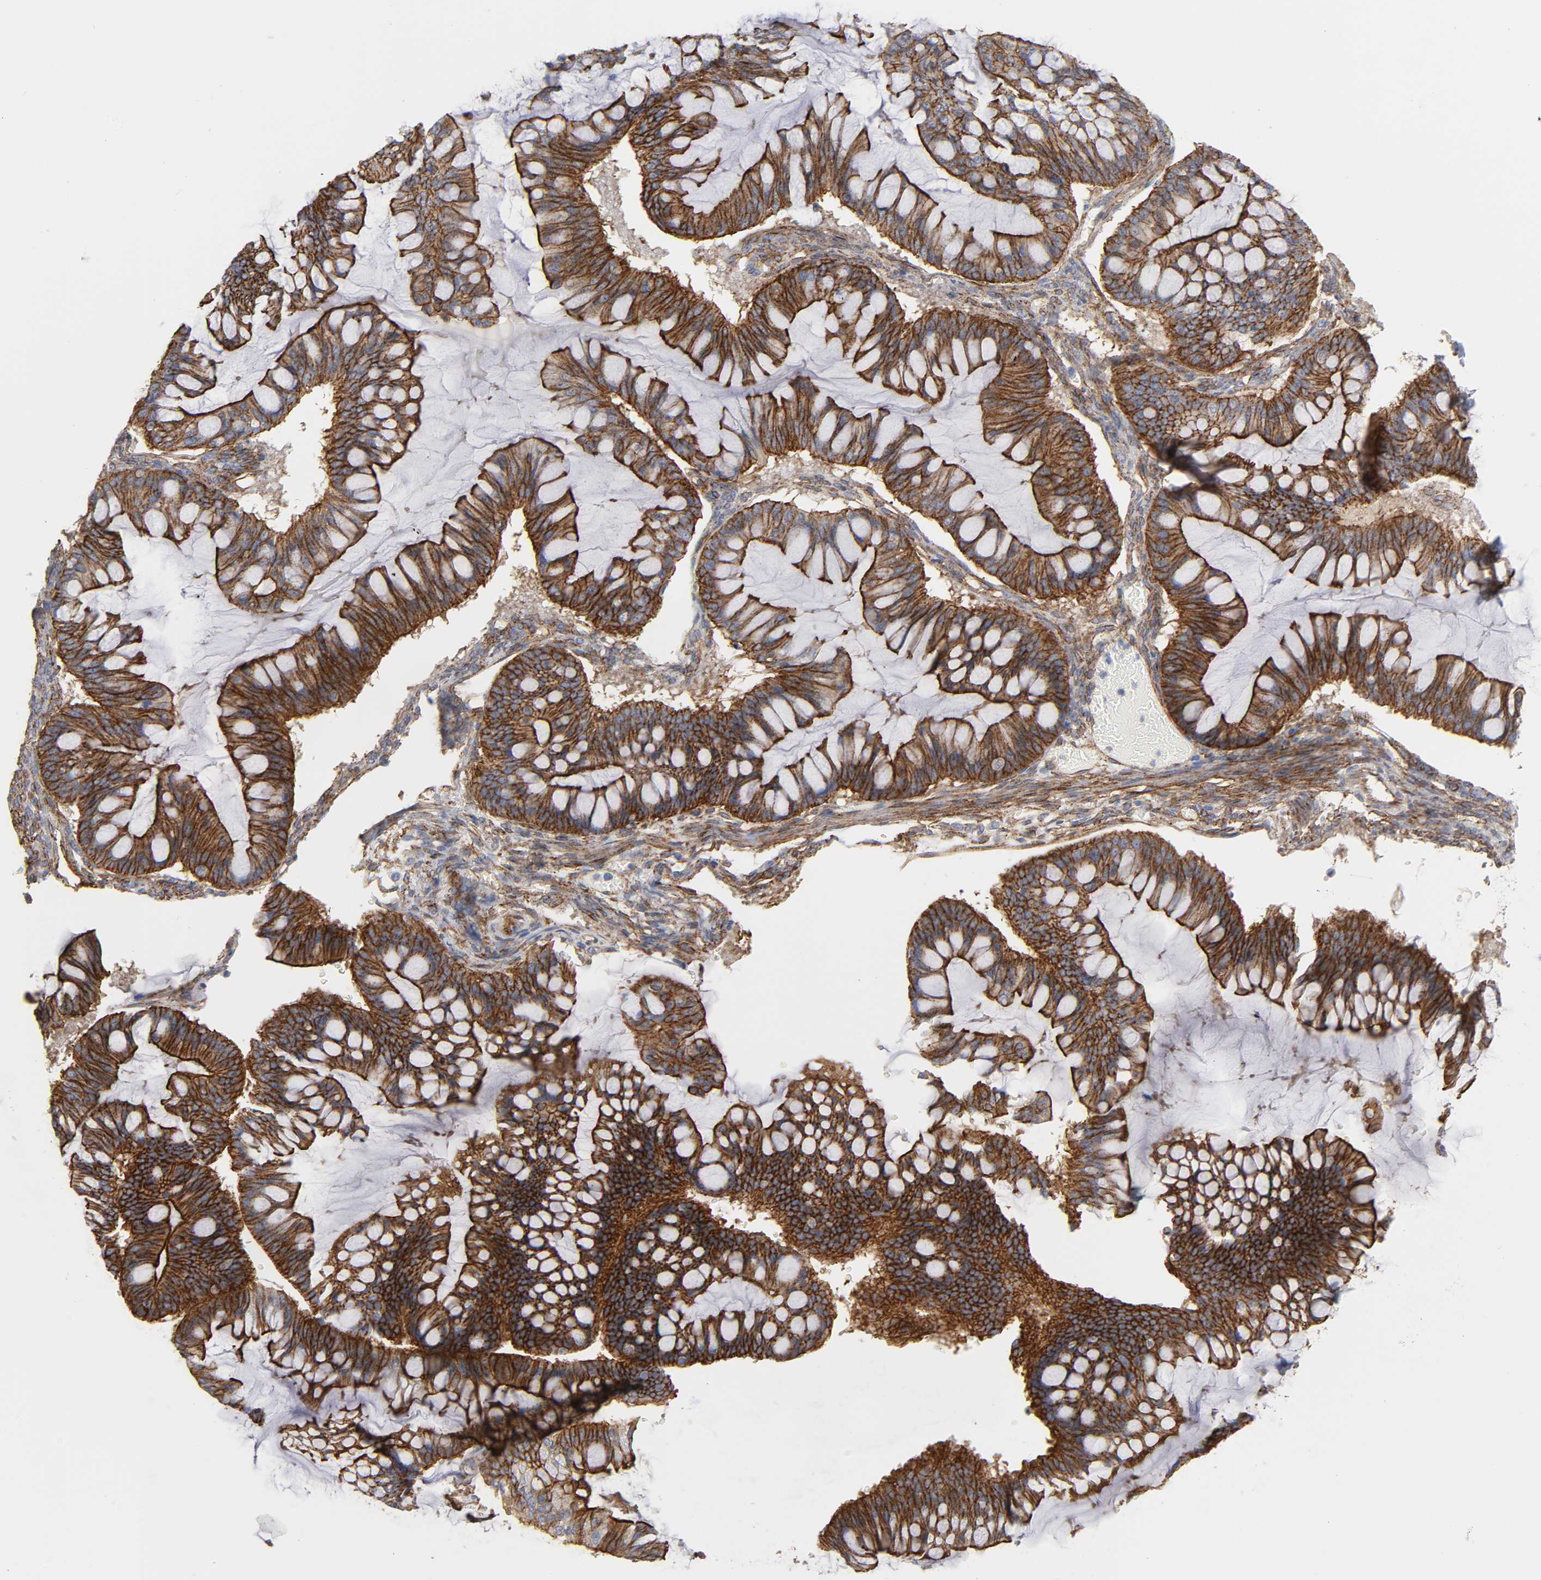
{"staining": {"intensity": "strong", "quantity": ">75%", "location": "cytoplasmic/membranous"}, "tissue": "ovarian cancer", "cell_type": "Tumor cells", "image_type": "cancer", "snomed": [{"axis": "morphology", "description": "Cystadenocarcinoma, mucinous, NOS"}, {"axis": "topography", "description": "Ovary"}], "caption": "Brown immunohistochemical staining in mucinous cystadenocarcinoma (ovarian) reveals strong cytoplasmic/membranous expression in about >75% of tumor cells.", "gene": "SPTAN1", "patient": {"sex": "female", "age": 73}}